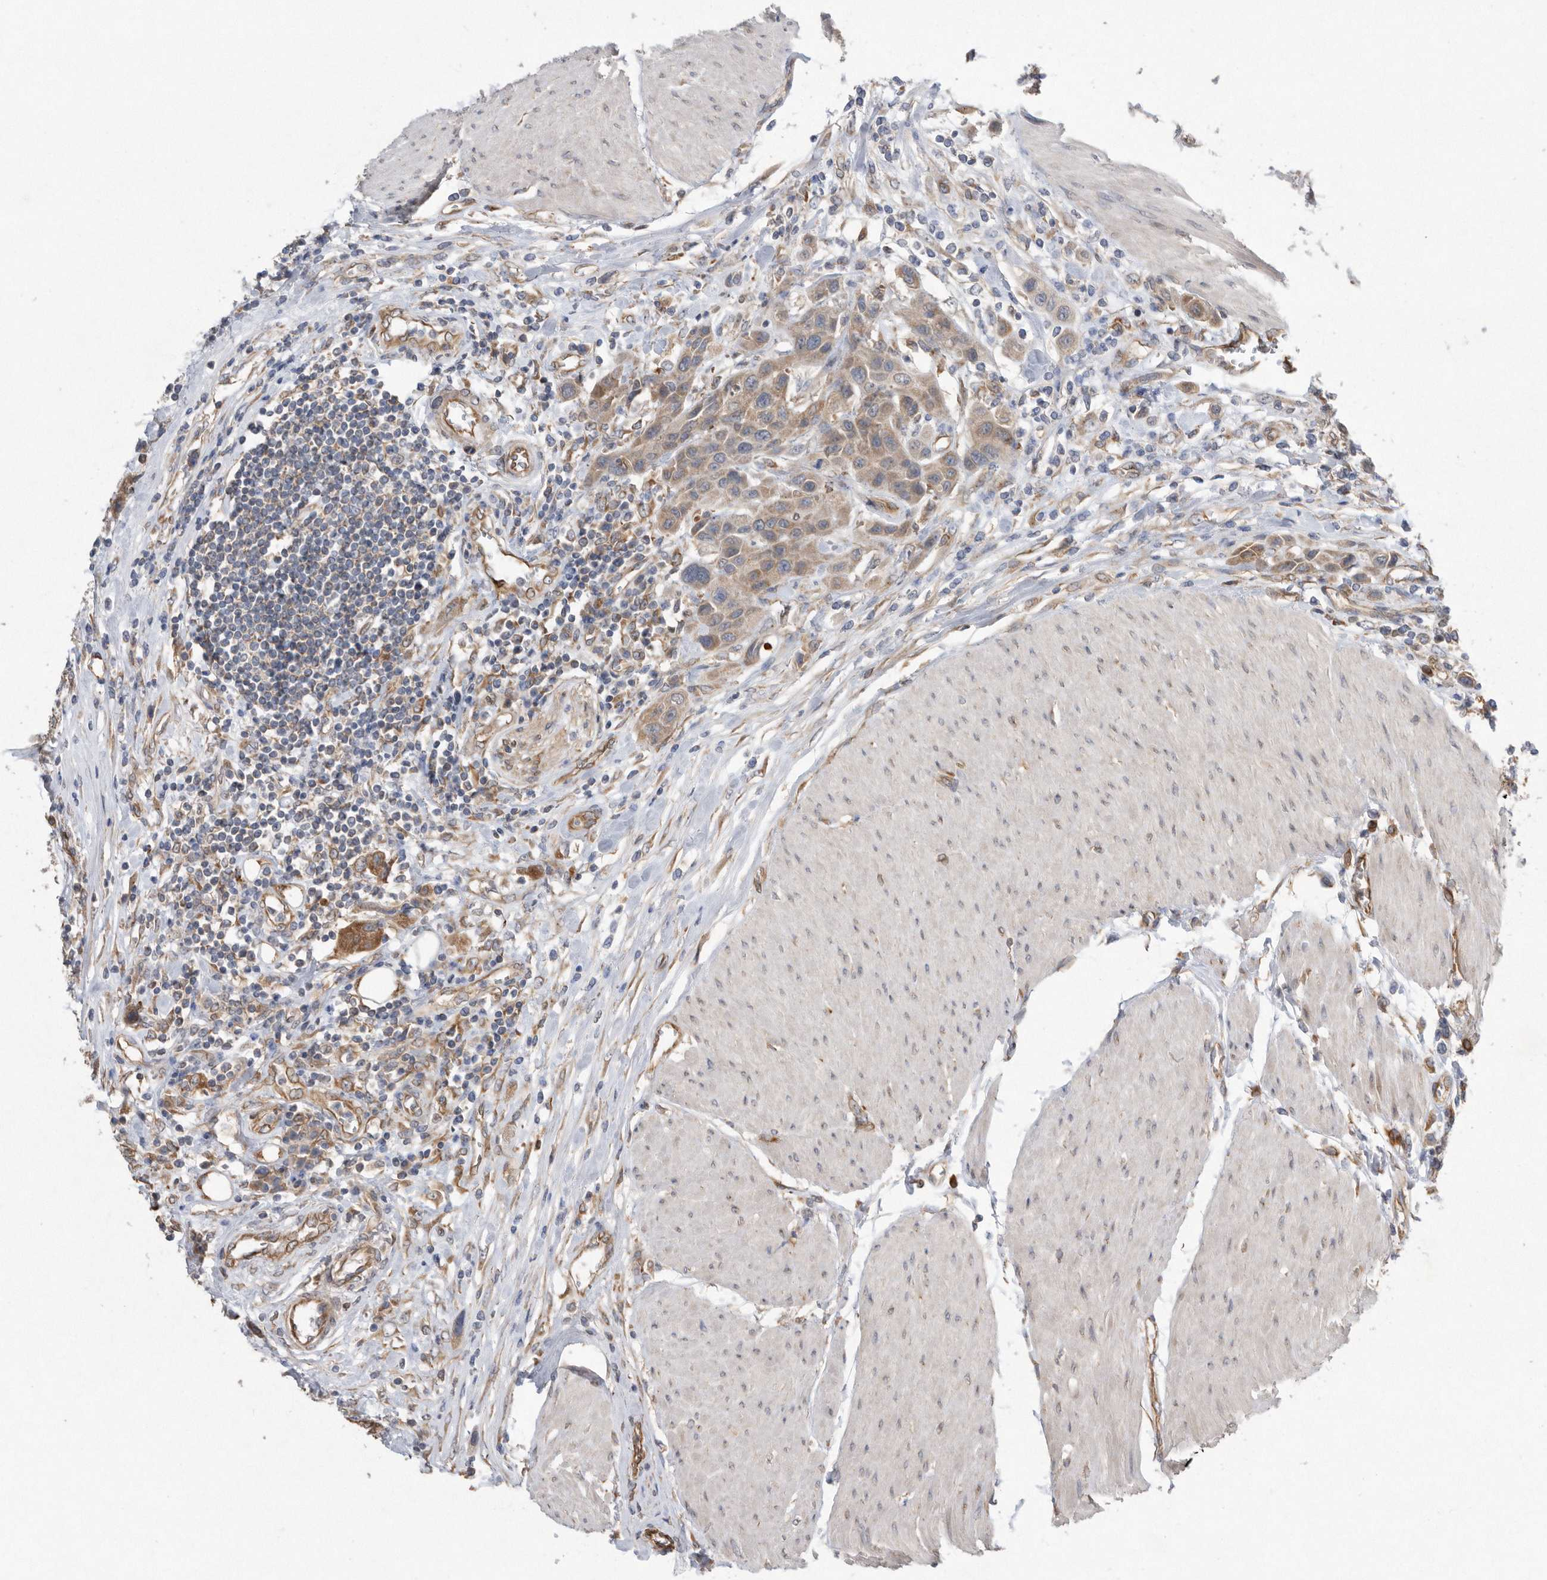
{"staining": {"intensity": "weak", "quantity": "25%-75%", "location": "cytoplasmic/membranous"}, "tissue": "urothelial cancer", "cell_type": "Tumor cells", "image_type": "cancer", "snomed": [{"axis": "morphology", "description": "Urothelial carcinoma, High grade"}, {"axis": "topography", "description": "Urinary bladder"}], "caption": "Brown immunohistochemical staining in human urothelial carcinoma (high-grade) reveals weak cytoplasmic/membranous expression in about 25%-75% of tumor cells.", "gene": "PON2", "patient": {"sex": "male", "age": 50}}